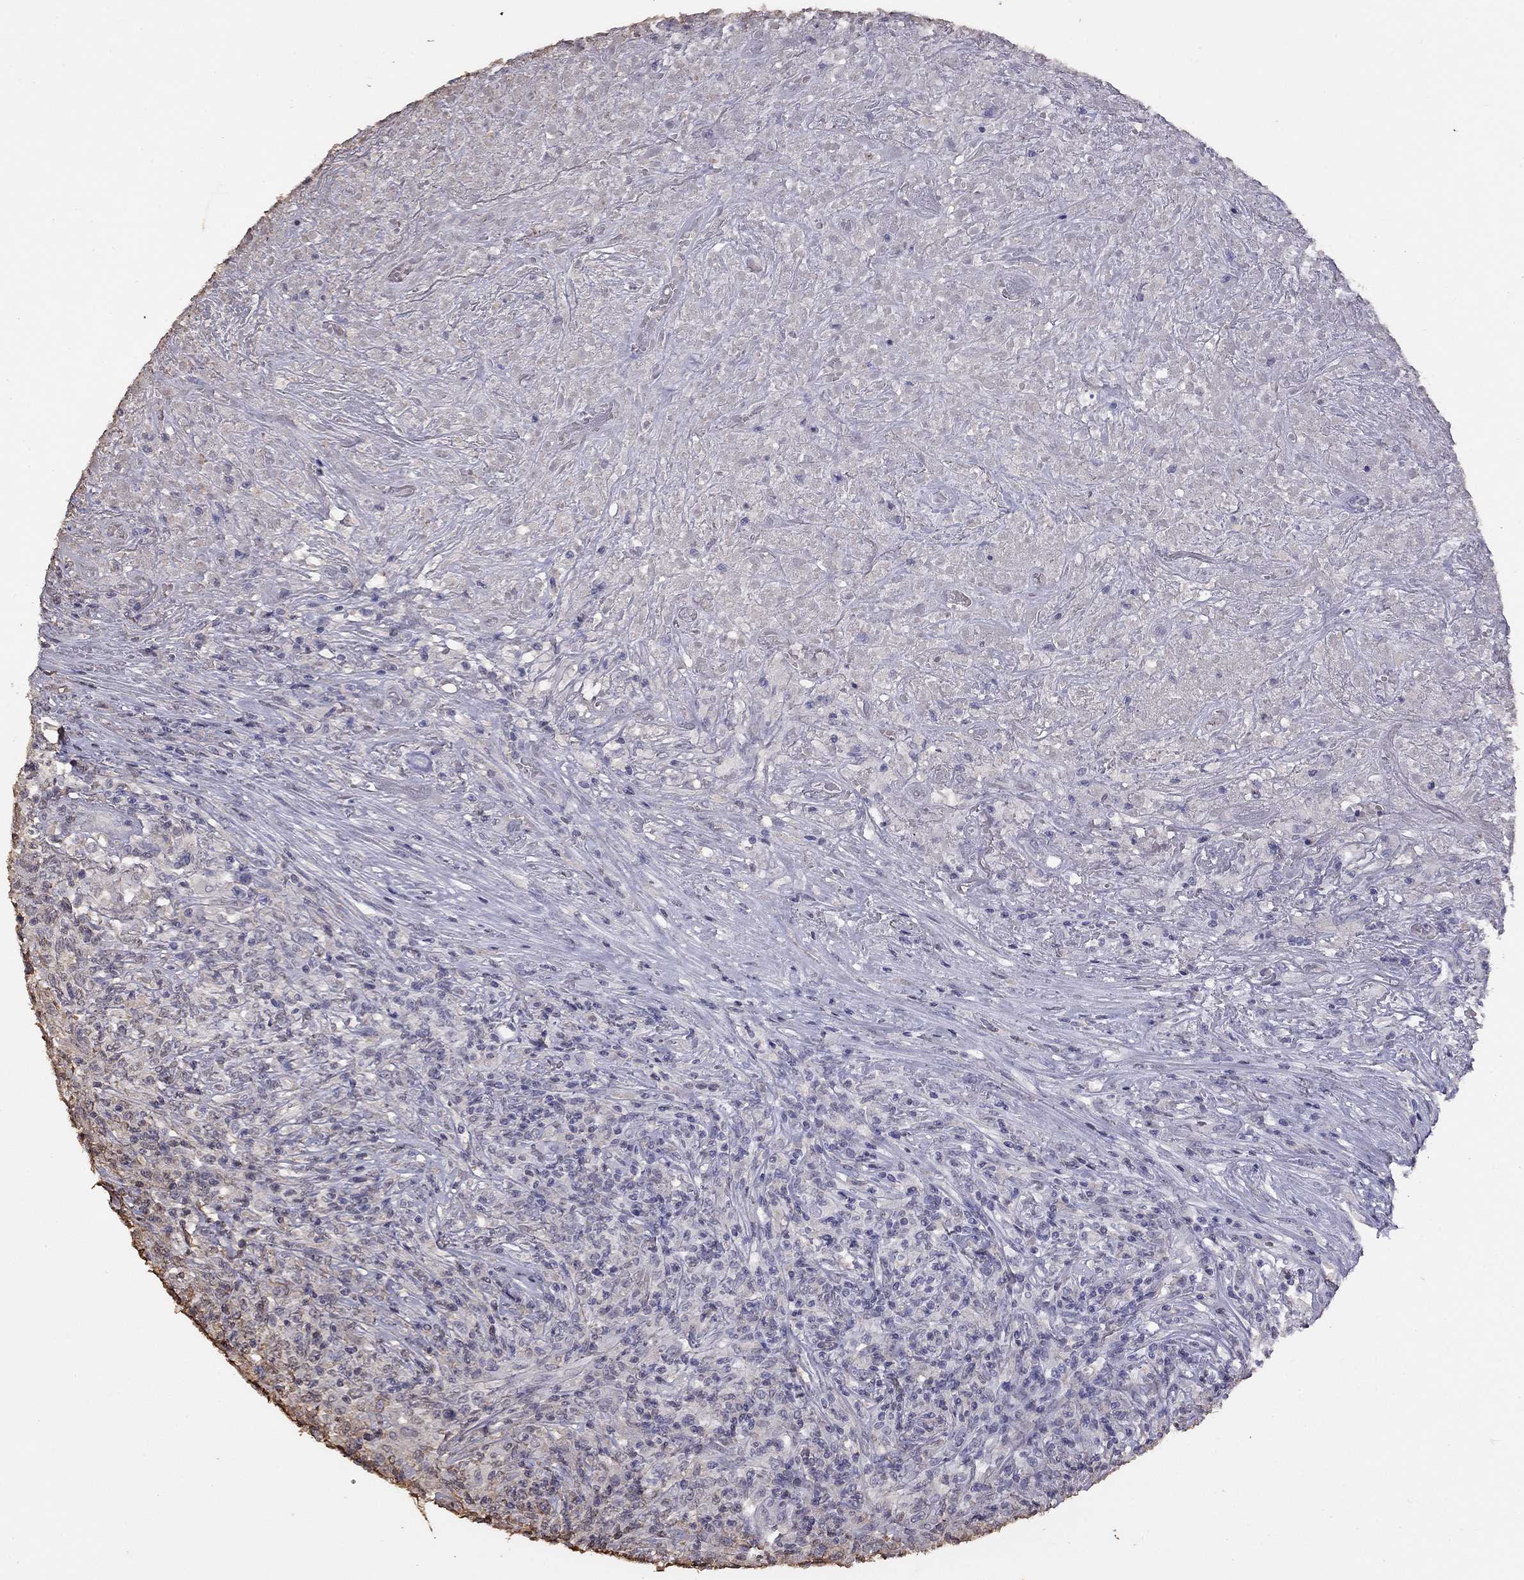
{"staining": {"intensity": "negative", "quantity": "none", "location": "none"}, "tissue": "lymphoma", "cell_type": "Tumor cells", "image_type": "cancer", "snomed": [{"axis": "morphology", "description": "Malignant lymphoma, non-Hodgkin's type, High grade"}, {"axis": "topography", "description": "Lung"}], "caption": "Immunohistochemical staining of lymphoma reveals no significant positivity in tumor cells.", "gene": "SUN3", "patient": {"sex": "male", "age": 79}}